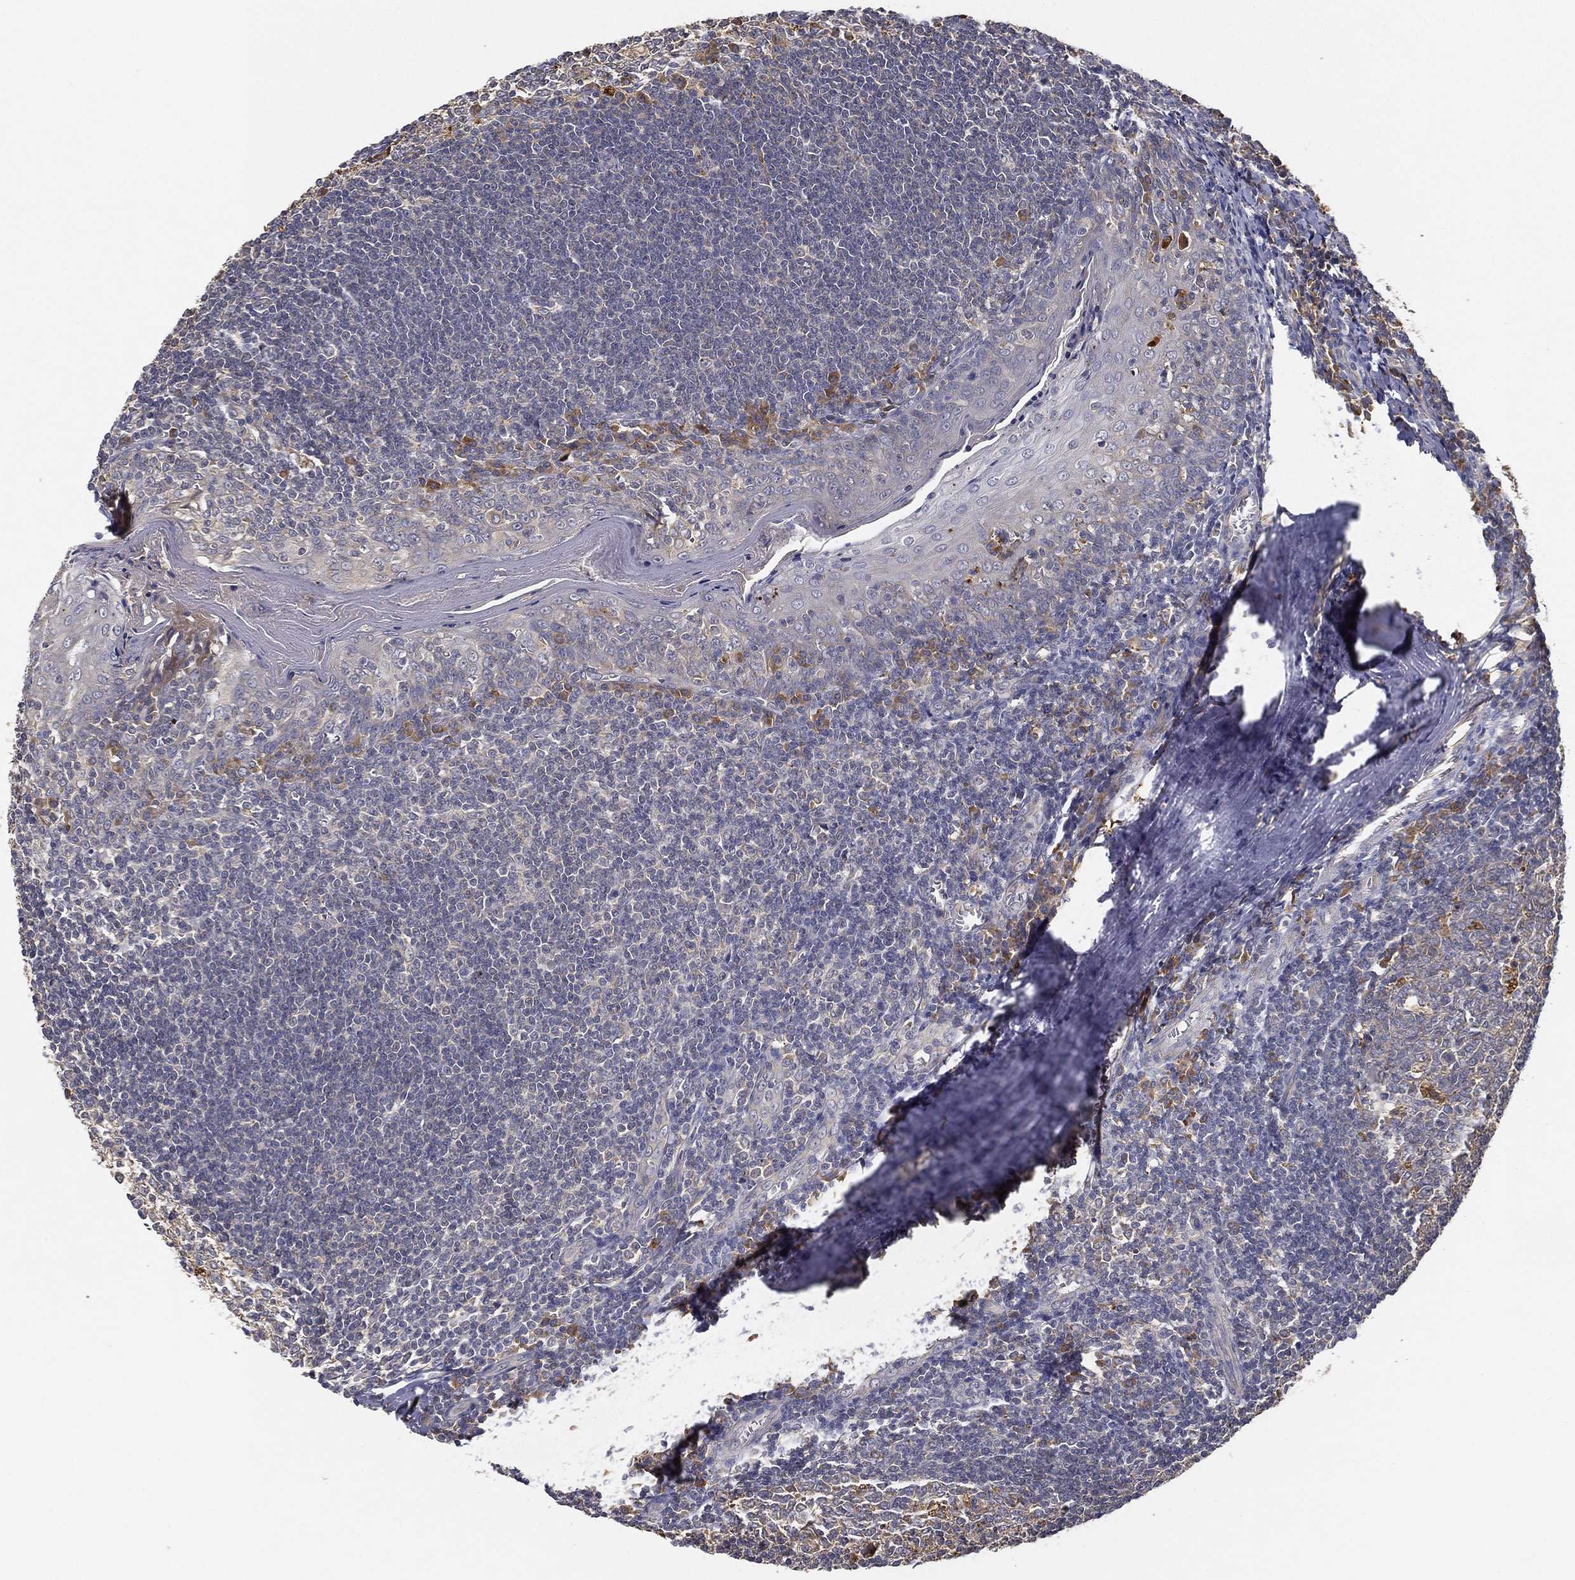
{"staining": {"intensity": "moderate", "quantity": "<25%", "location": "cytoplasmic/membranous"}, "tissue": "tonsil", "cell_type": "Germinal center cells", "image_type": "normal", "snomed": [{"axis": "morphology", "description": "Normal tissue, NOS"}, {"axis": "topography", "description": "Tonsil"}], "caption": "Tonsil was stained to show a protein in brown. There is low levels of moderate cytoplasmic/membranous positivity in approximately <25% of germinal center cells. (brown staining indicates protein expression, while blue staining denotes nuclei).", "gene": "MT", "patient": {"sex": "male", "age": 33}}